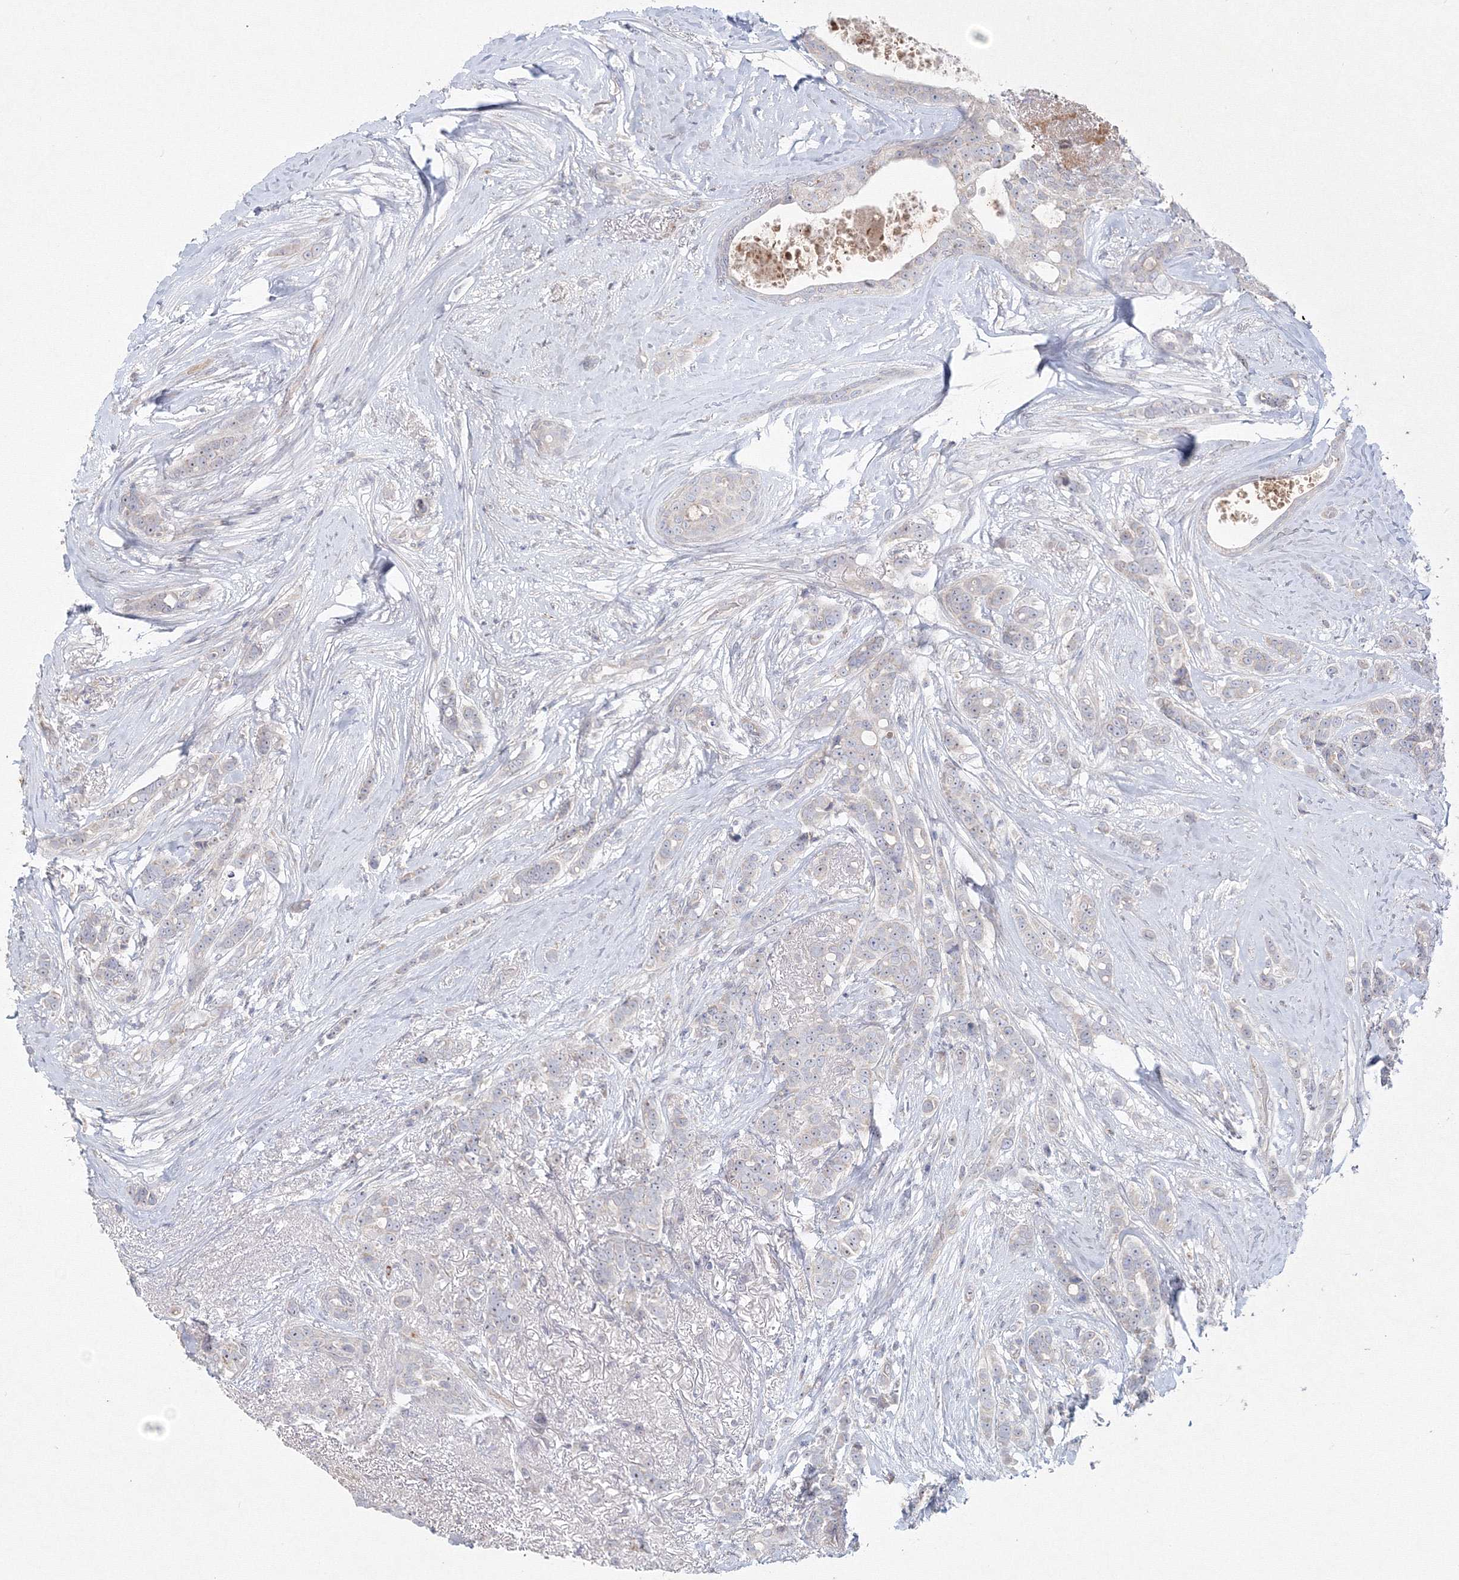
{"staining": {"intensity": "negative", "quantity": "none", "location": "none"}, "tissue": "breast cancer", "cell_type": "Tumor cells", "image_type": "cancer", "snomed": [{"axis": "morphology", "description": "Lobular carcinoma"}, {"axis": "topography", "description": "Breast"}], "caption": "This is an immunohistochemistry (IHC) histopathology image of lobular carcinoma (breast). There is no expression in tumor cells.", "gene": "WDR49", "patient": {"sex": "female", "age": 51}}